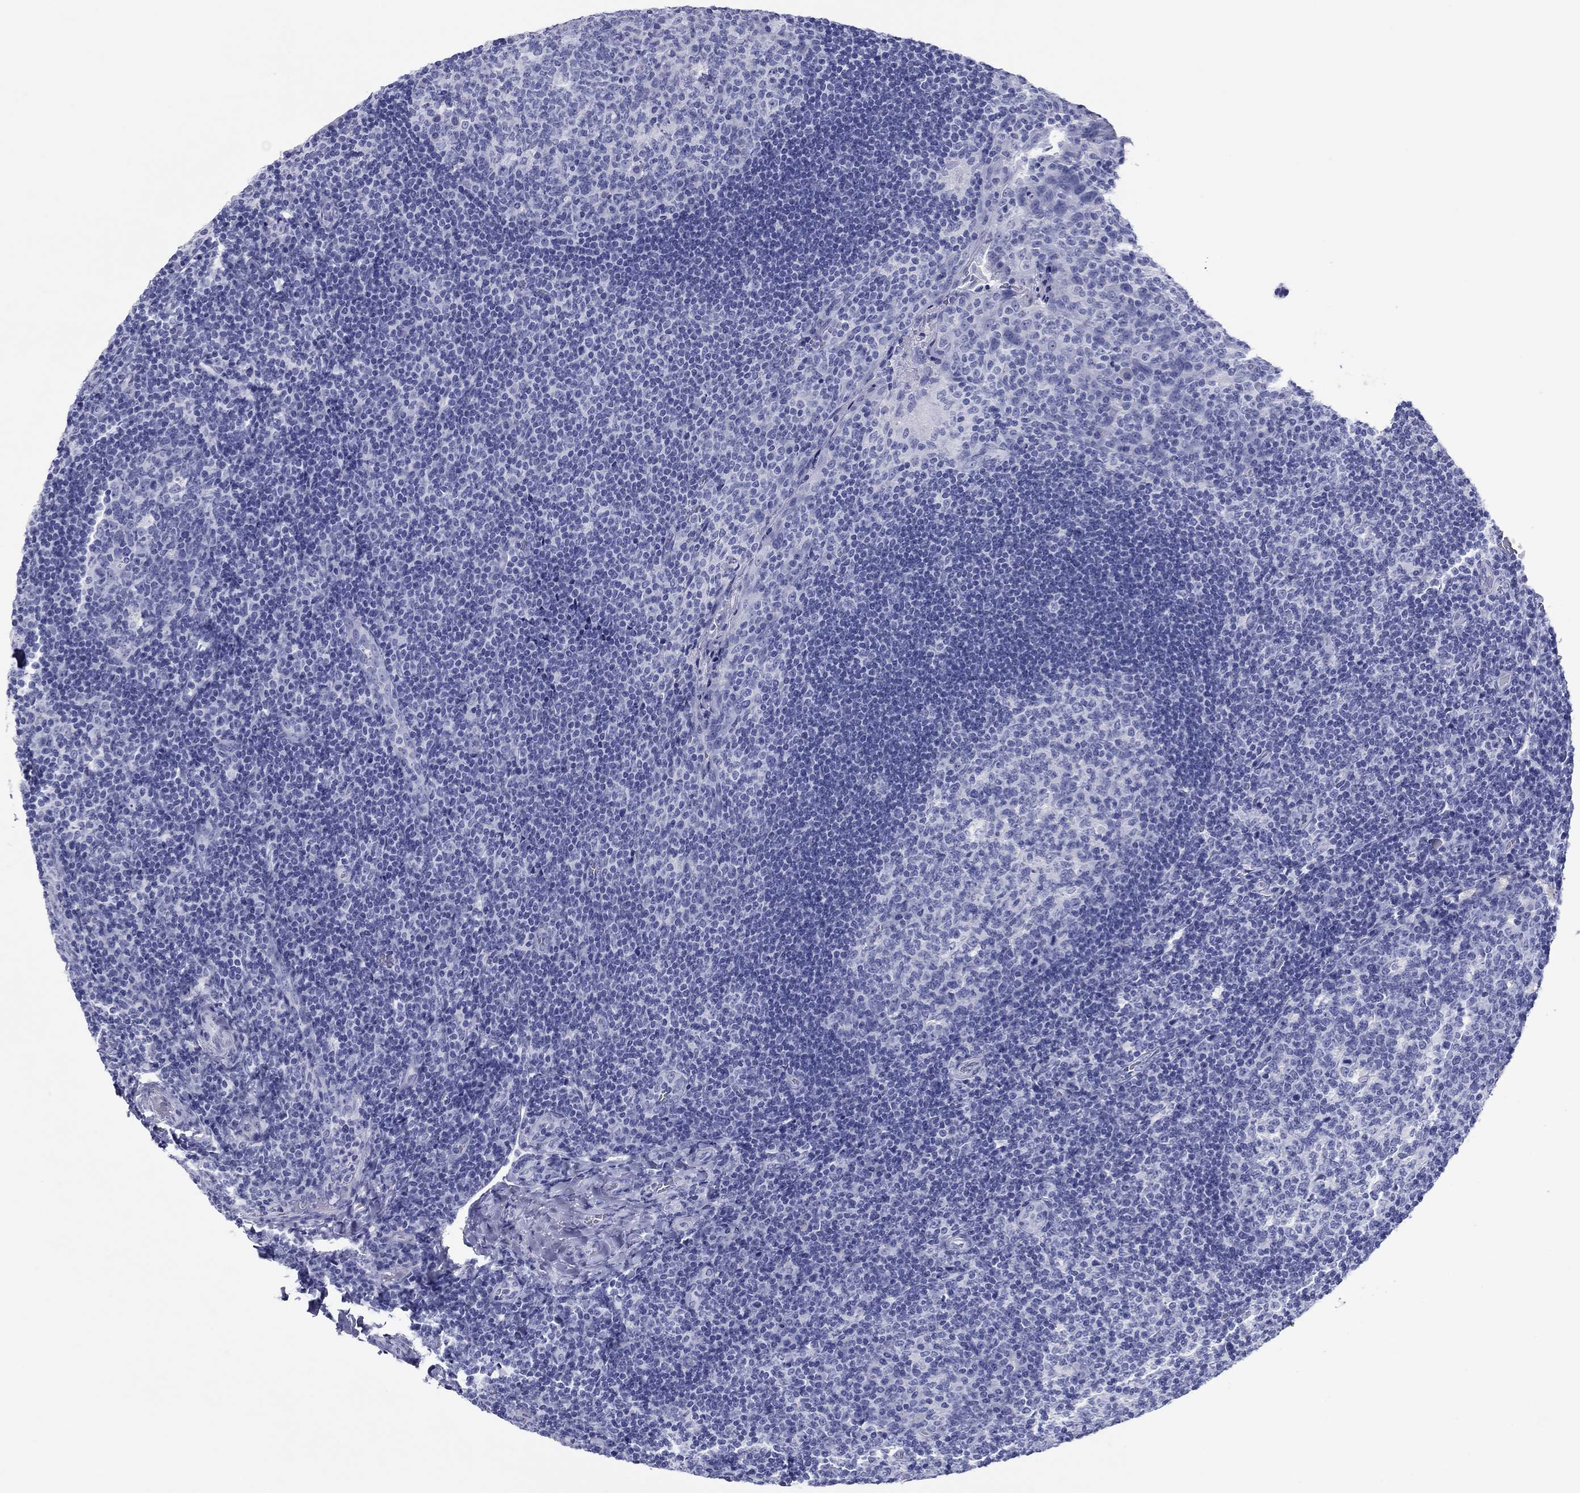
{"staining": {"intensity": "negative", "quantity": "none", "location": "none"}, "tissue": "tonsil", "cell_type": "Germinal center cells", "image_type": "normal", "snomed": [{"axis": "morphology", "description": "Normal tissue, NOS"}, {"axis": "topography", "description": "Tonsil"}], "caption": "Tonsil was stained to show a protein in brown. There is no significant expression in germinal center cells. Nuclei are stained in blue.", "gene": "ATP4A", "patient": {"sex": "male", "age": 17}}